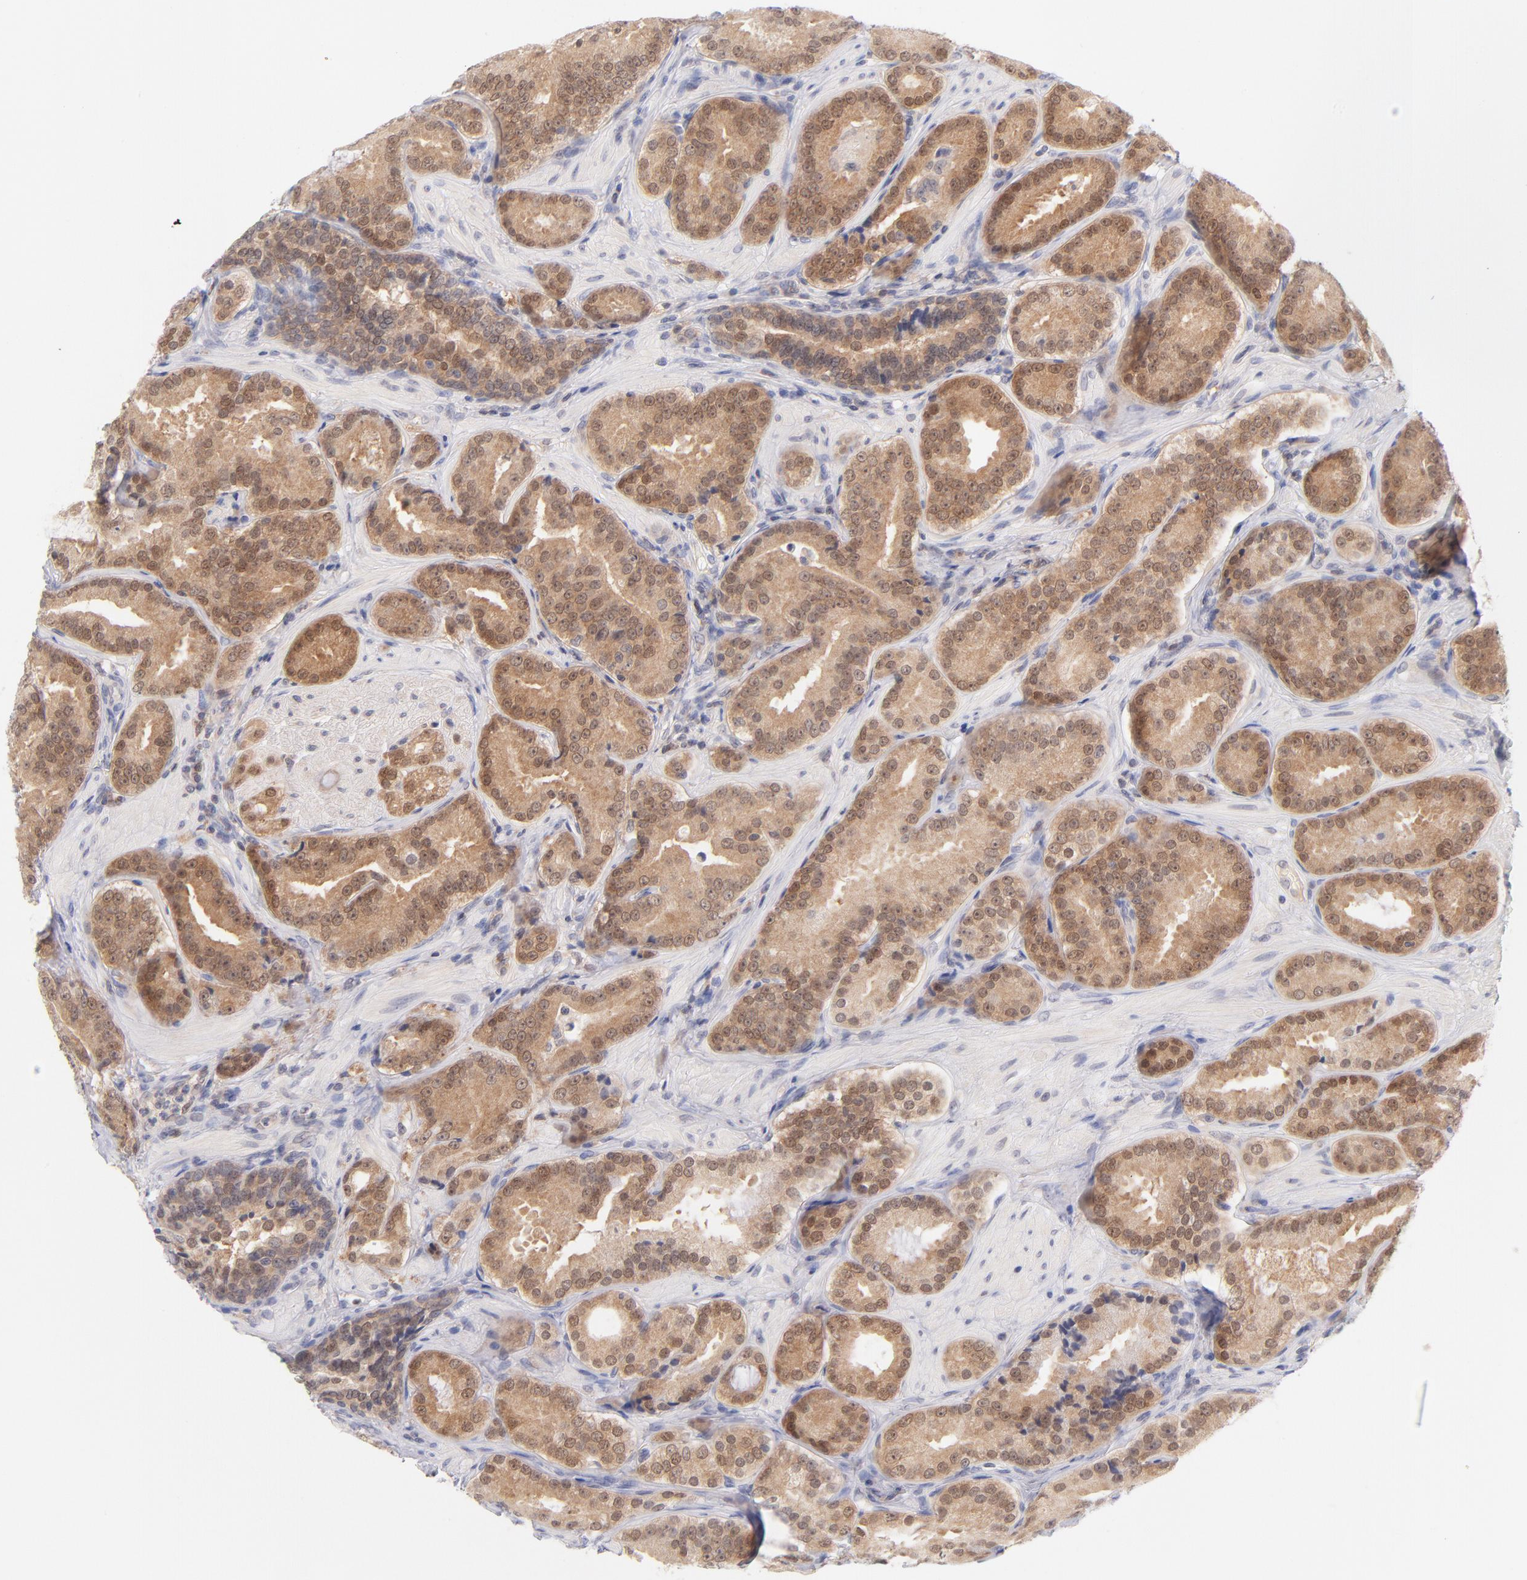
{"staining": {"intensity": "moderate", "quantity": ">75%", "location": "cytoplasmic/membranous"}, "tissue": "prostate cancer", "cell_type": "Tumor cells", "image_type": "cancer", "snomed": [{"axis": "morphology", "description": "Adenocarcinoma, Low grade"}, {"axis": "topography", "description": "Prostate"}], "caption": "IHC (DAB) staining of human prostate cancer reveals moderate cytoplasmic/membranous protein positivity in approximately >75% of tumor cells.", "gene": "CASP6", "patient": {"sex": "male", "age": 59}}